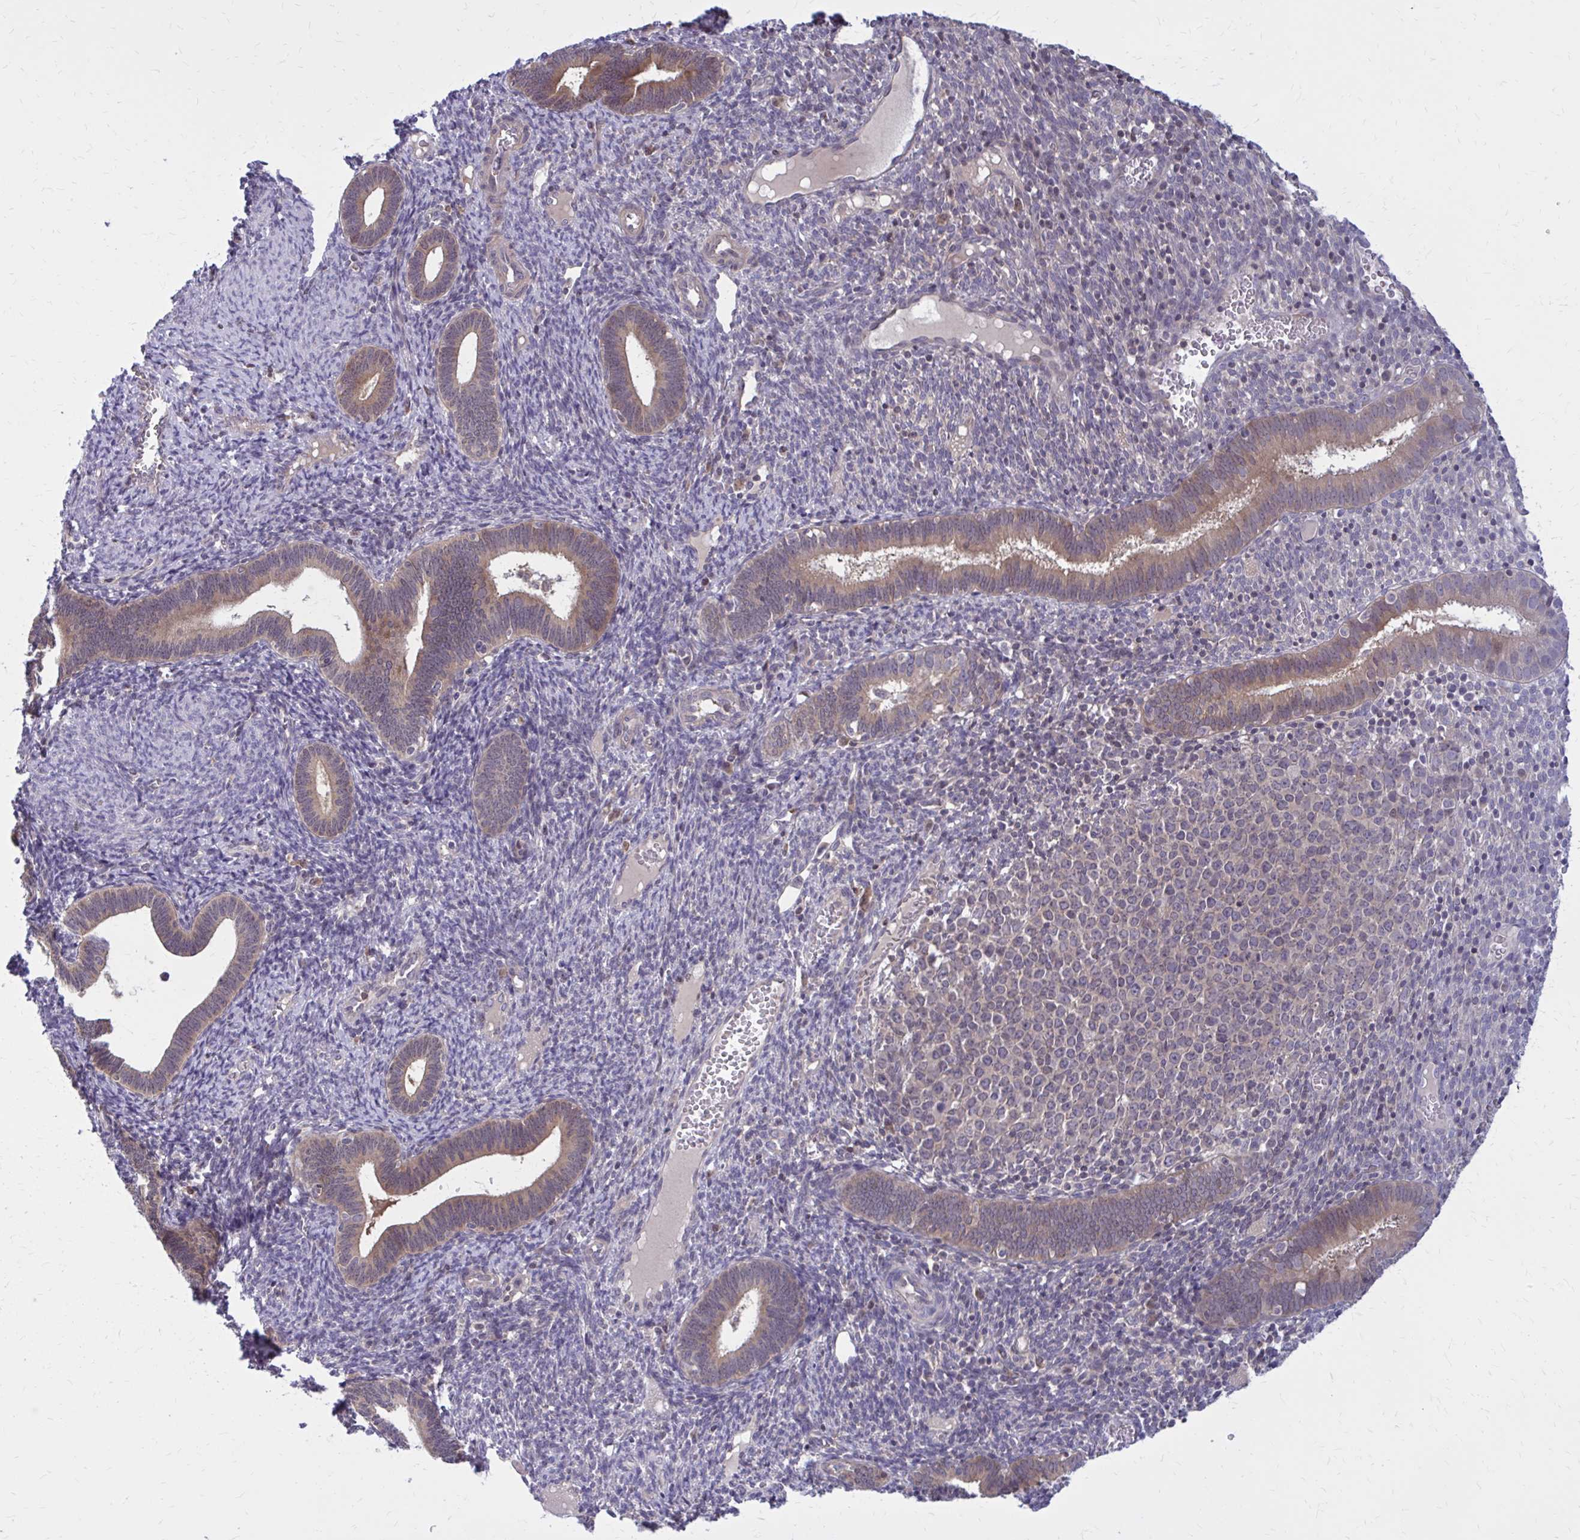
{"staining": {"intensity": "negative", "quantity": "none", "location": "none"}, "tissue": "endometrium", "cell_type": "Cells in endometrial stroma", "image_type": "normal", "snomed": [{"axis": "morphology", "description": "Normal tissue, NOS"}, {"axis": "topography", "description": "Endometrium"}], "caption": "Cells in endometrial stroma are negative for brown protein staining in normal endometrium. (Immunohistochemistry (ihc), brightfield microscopy, high magnification).", "gene": "DBI", "patient": {"sex": "female", "age": 41}}